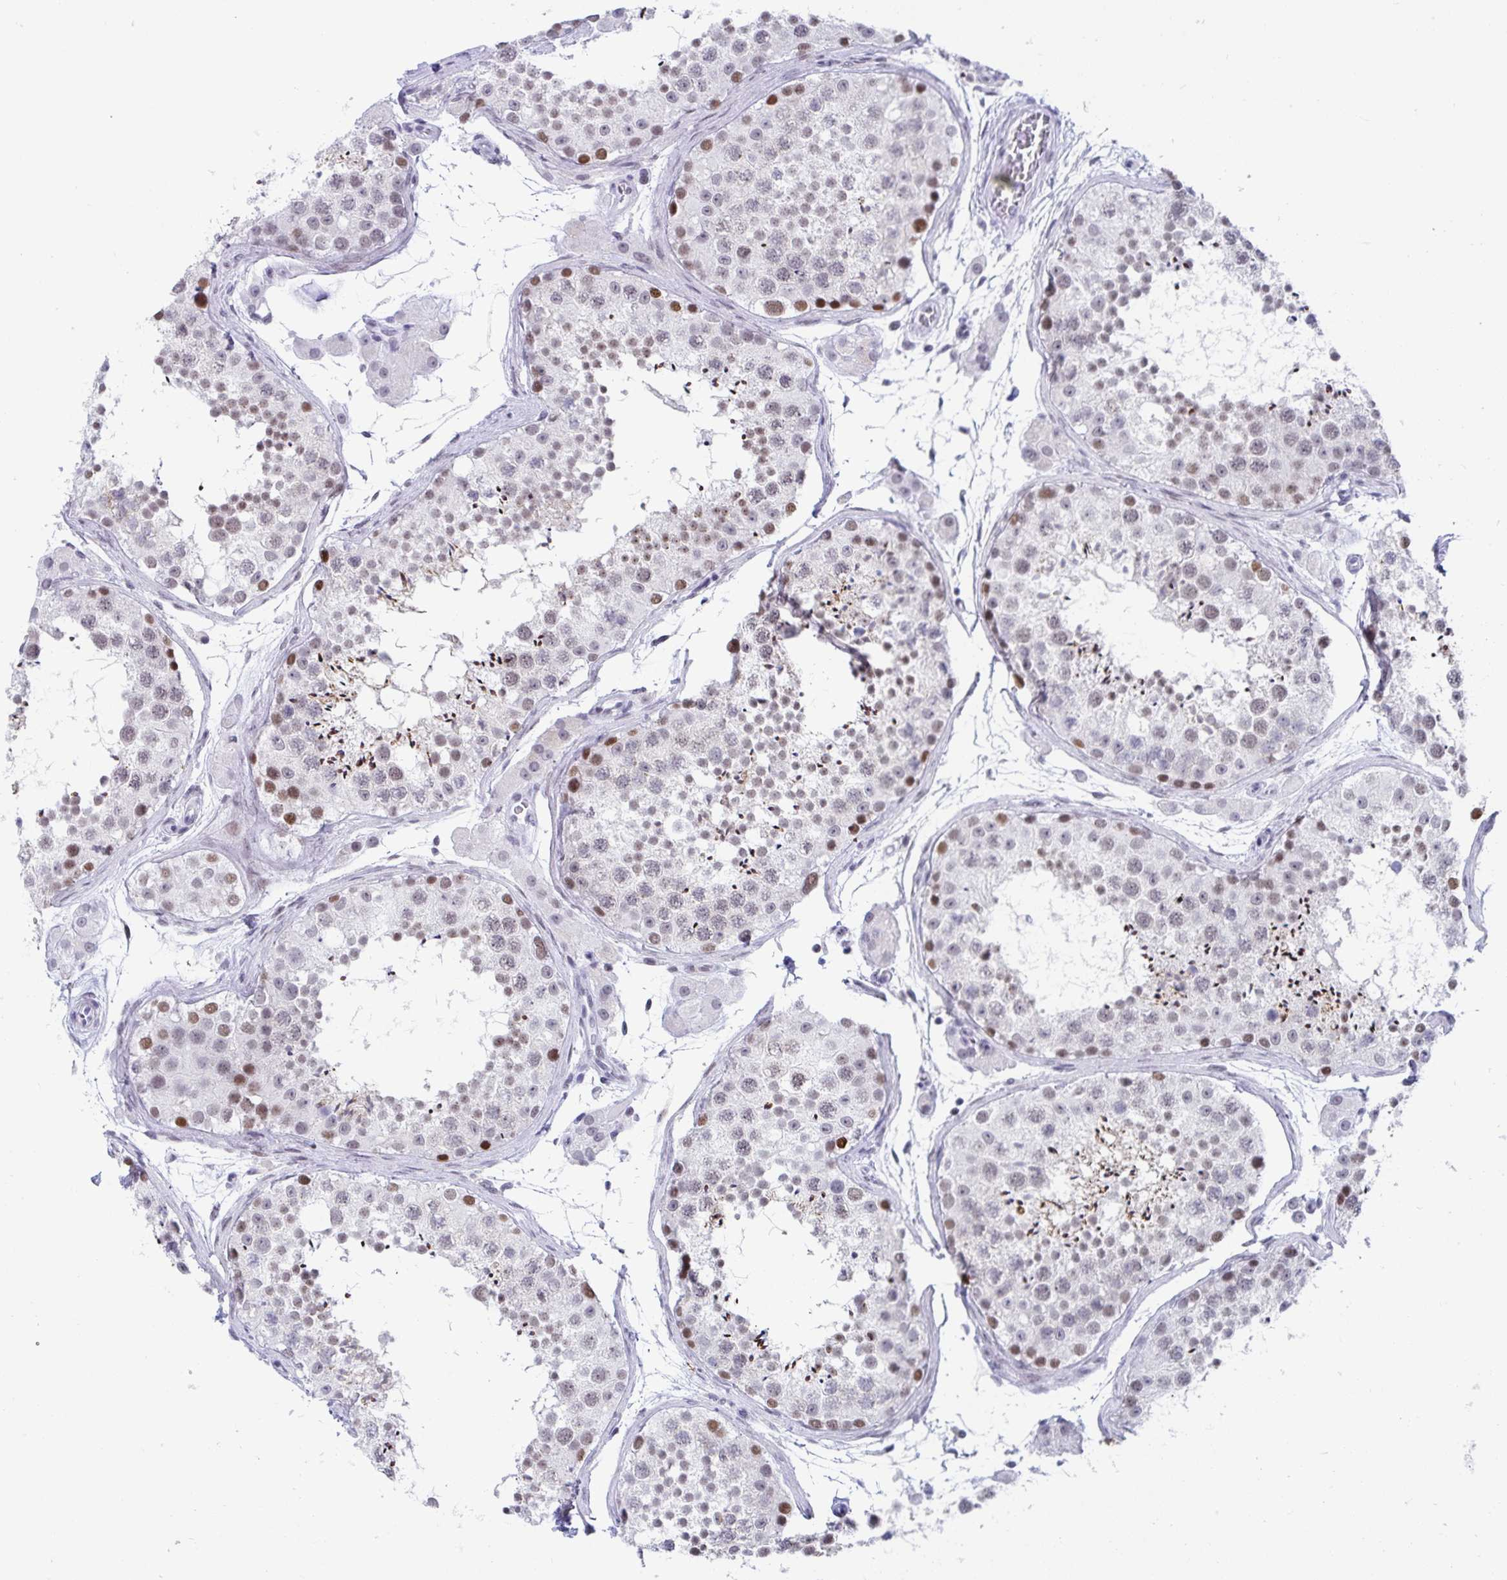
{"staining": {"intensity": "moderate", "quantity": "25%-75%", "location": "nuclear"}, "tissue": "testis", "cell_type": "Cells in seminiferous ducts", "image_type": "normal", "snomed": [{"axis": "morphology", "description": "Normal tissue, NOS"}, {"axis": "topography", "description": "Testis"}], "caption": "Immunohistochemical staining of benign human testis demonstrates moderate nuclear protein positivity in approximately 25%-75% of cells in seminiferous ducts.", "gene": "WDR72", "patient": {"sex": "male", "age": 41}}